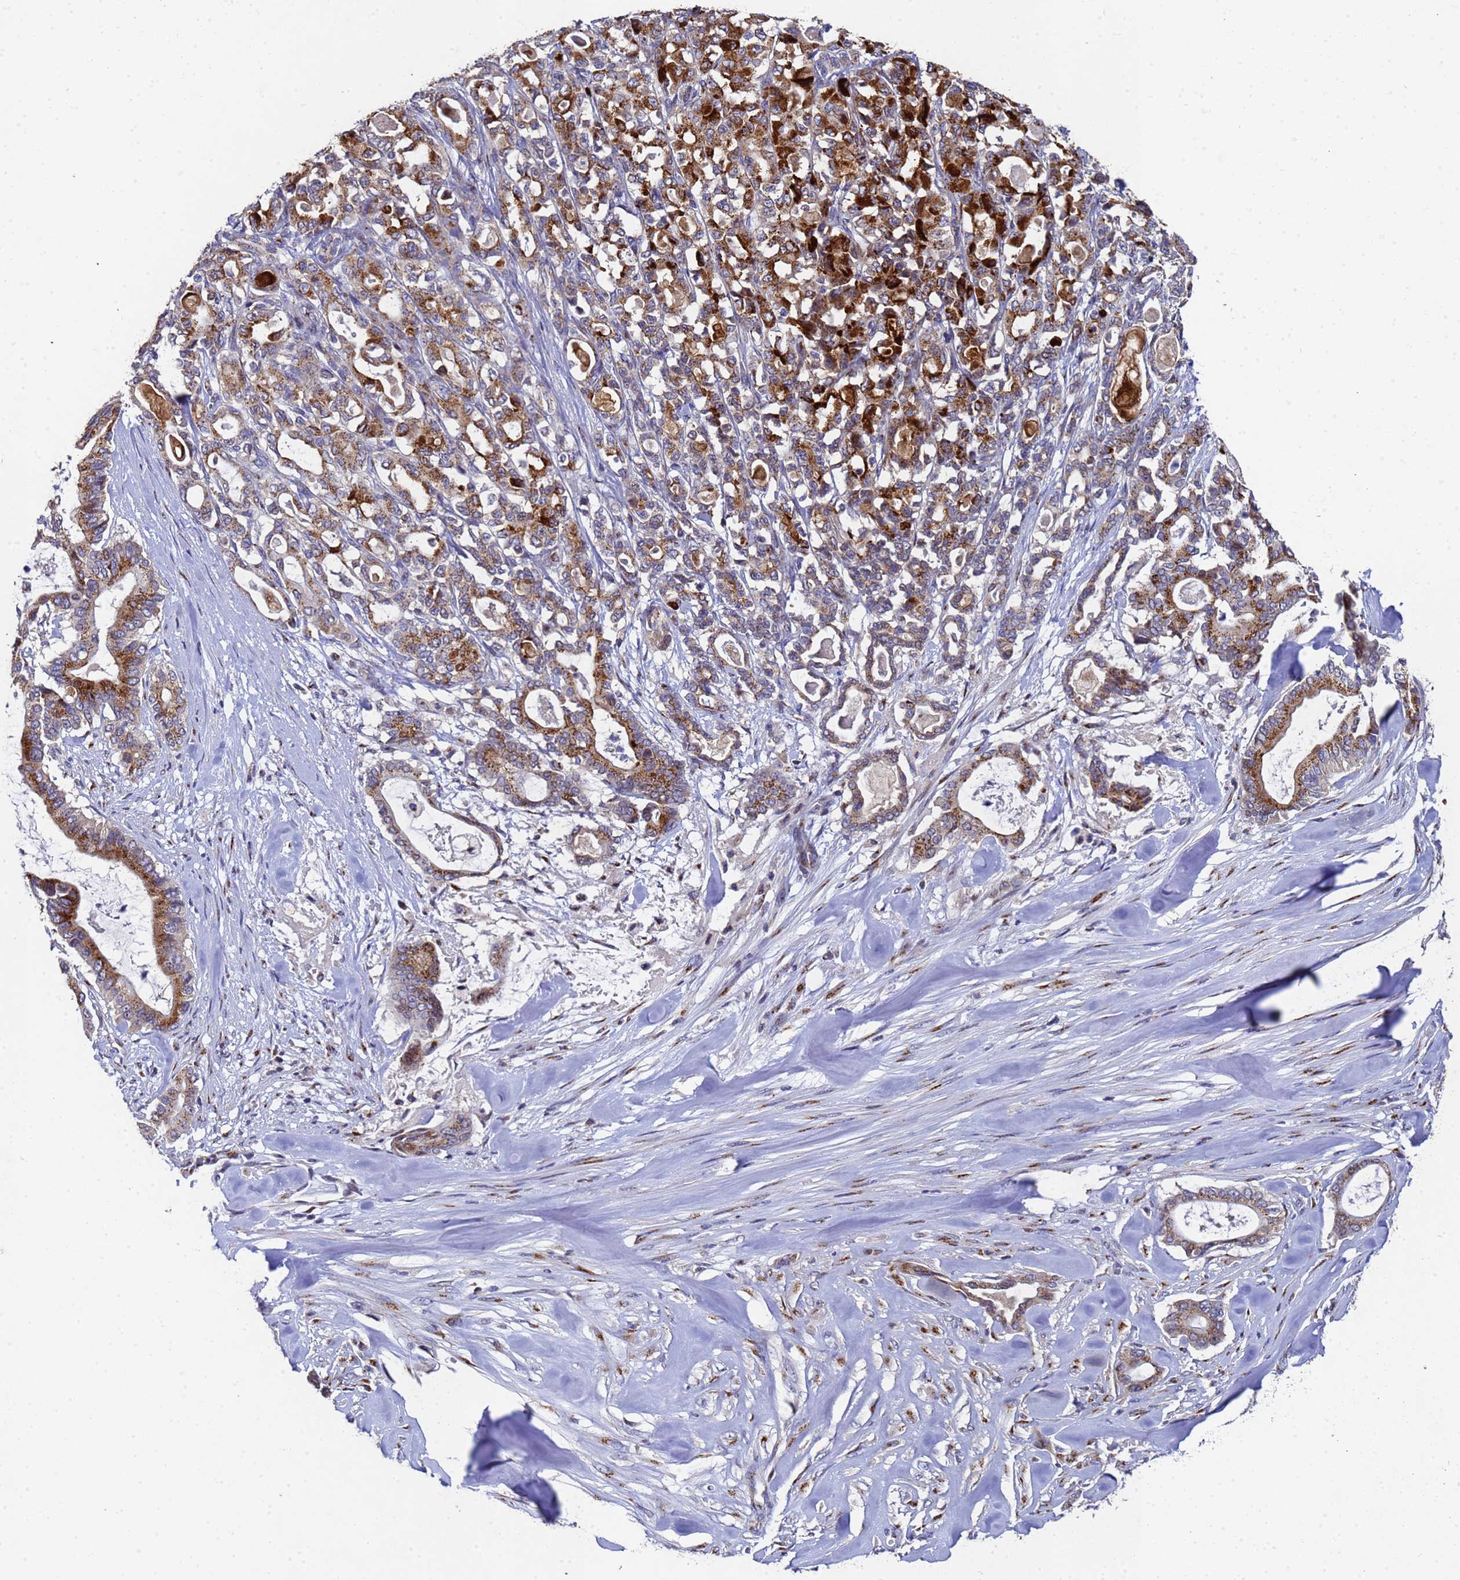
{"staining": {"intensity": "moderate", "quantity": ">75%", "location": "cytoplasmic/membranous"}, "tissue": "pancreatic cancer", "cell_type": "Tumor cells", "image_type": "cancer", "snomed": [{"axis": "morphology", "description": "Adenocarcinoma, NOS"}, {"axis": "topography", "description": "Pancreas"}], "caption": "Pancreatic cancer (adenocarcinoma) stained with DAB IHC exhibits medium levels of moderate cytoplasmic/membranous expression in about >75% of tumor cells. Using DAB (brown) and hematoxylin (blue) stains, captured at high magnification using brightfield microscopy.", "gene": "NSUN6", "patient": {"sex": "male", "age": 63}}